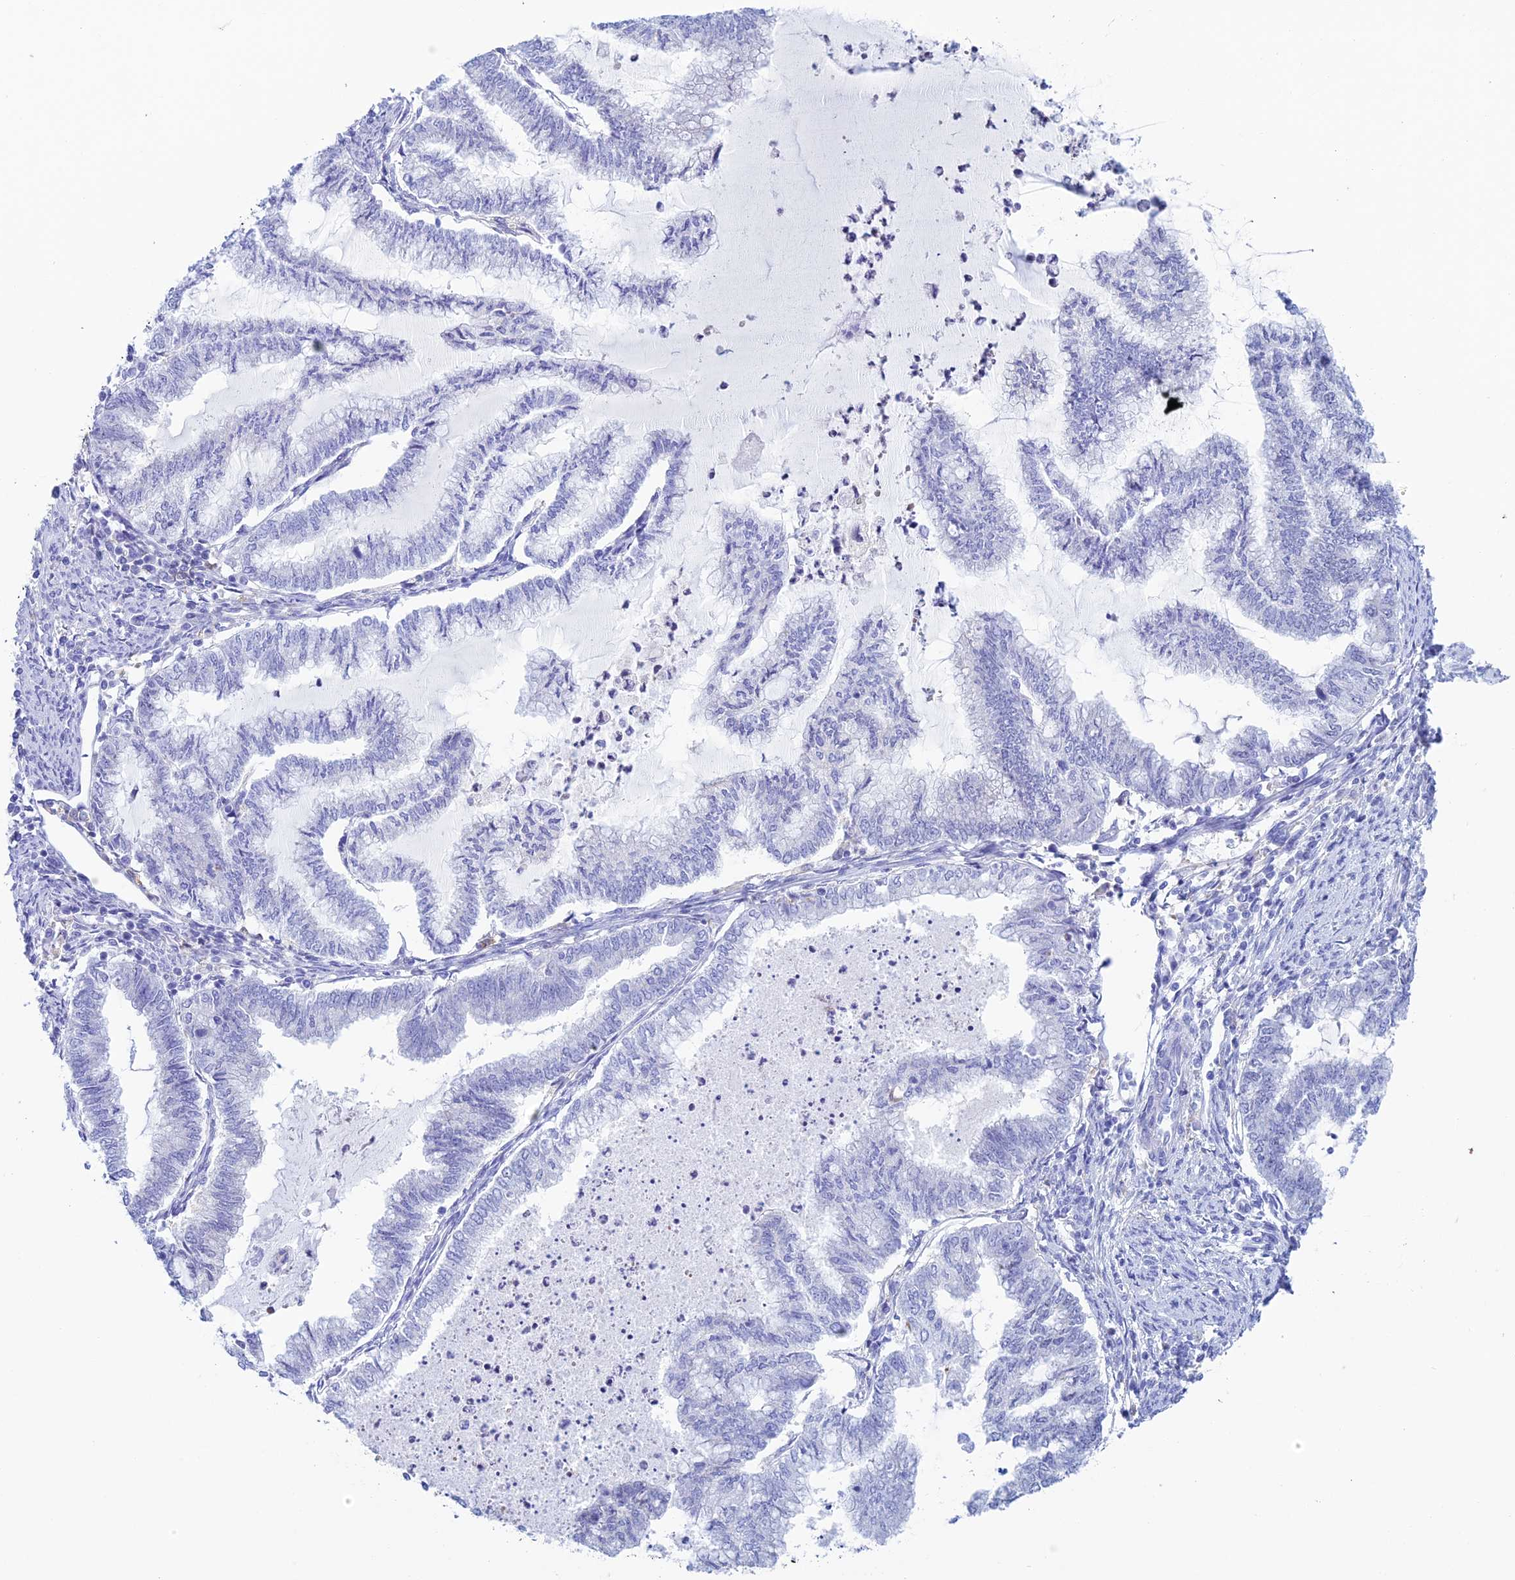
{"staining": {"intensity": "negative", "quantity": "none", "location": "none"}, "tissue": "endometrial cancer", "cell_type": "Tumor cells", "image_type": "cancer", "snomed": [{"axis": "morphology", "description": "Adenocarcinoma, NOS"}, {"axis": "topography", "description": "Endometrium"}], "caption": "A micrograph of endometrial cancer stained for a protein exhibits no brown staining in tumor cells. (Immunohistochemistry (ihc), brightfield microscopy, high magnification).", "gene": "KCNK17", "patient": {"sex": "female", "age": 79}}